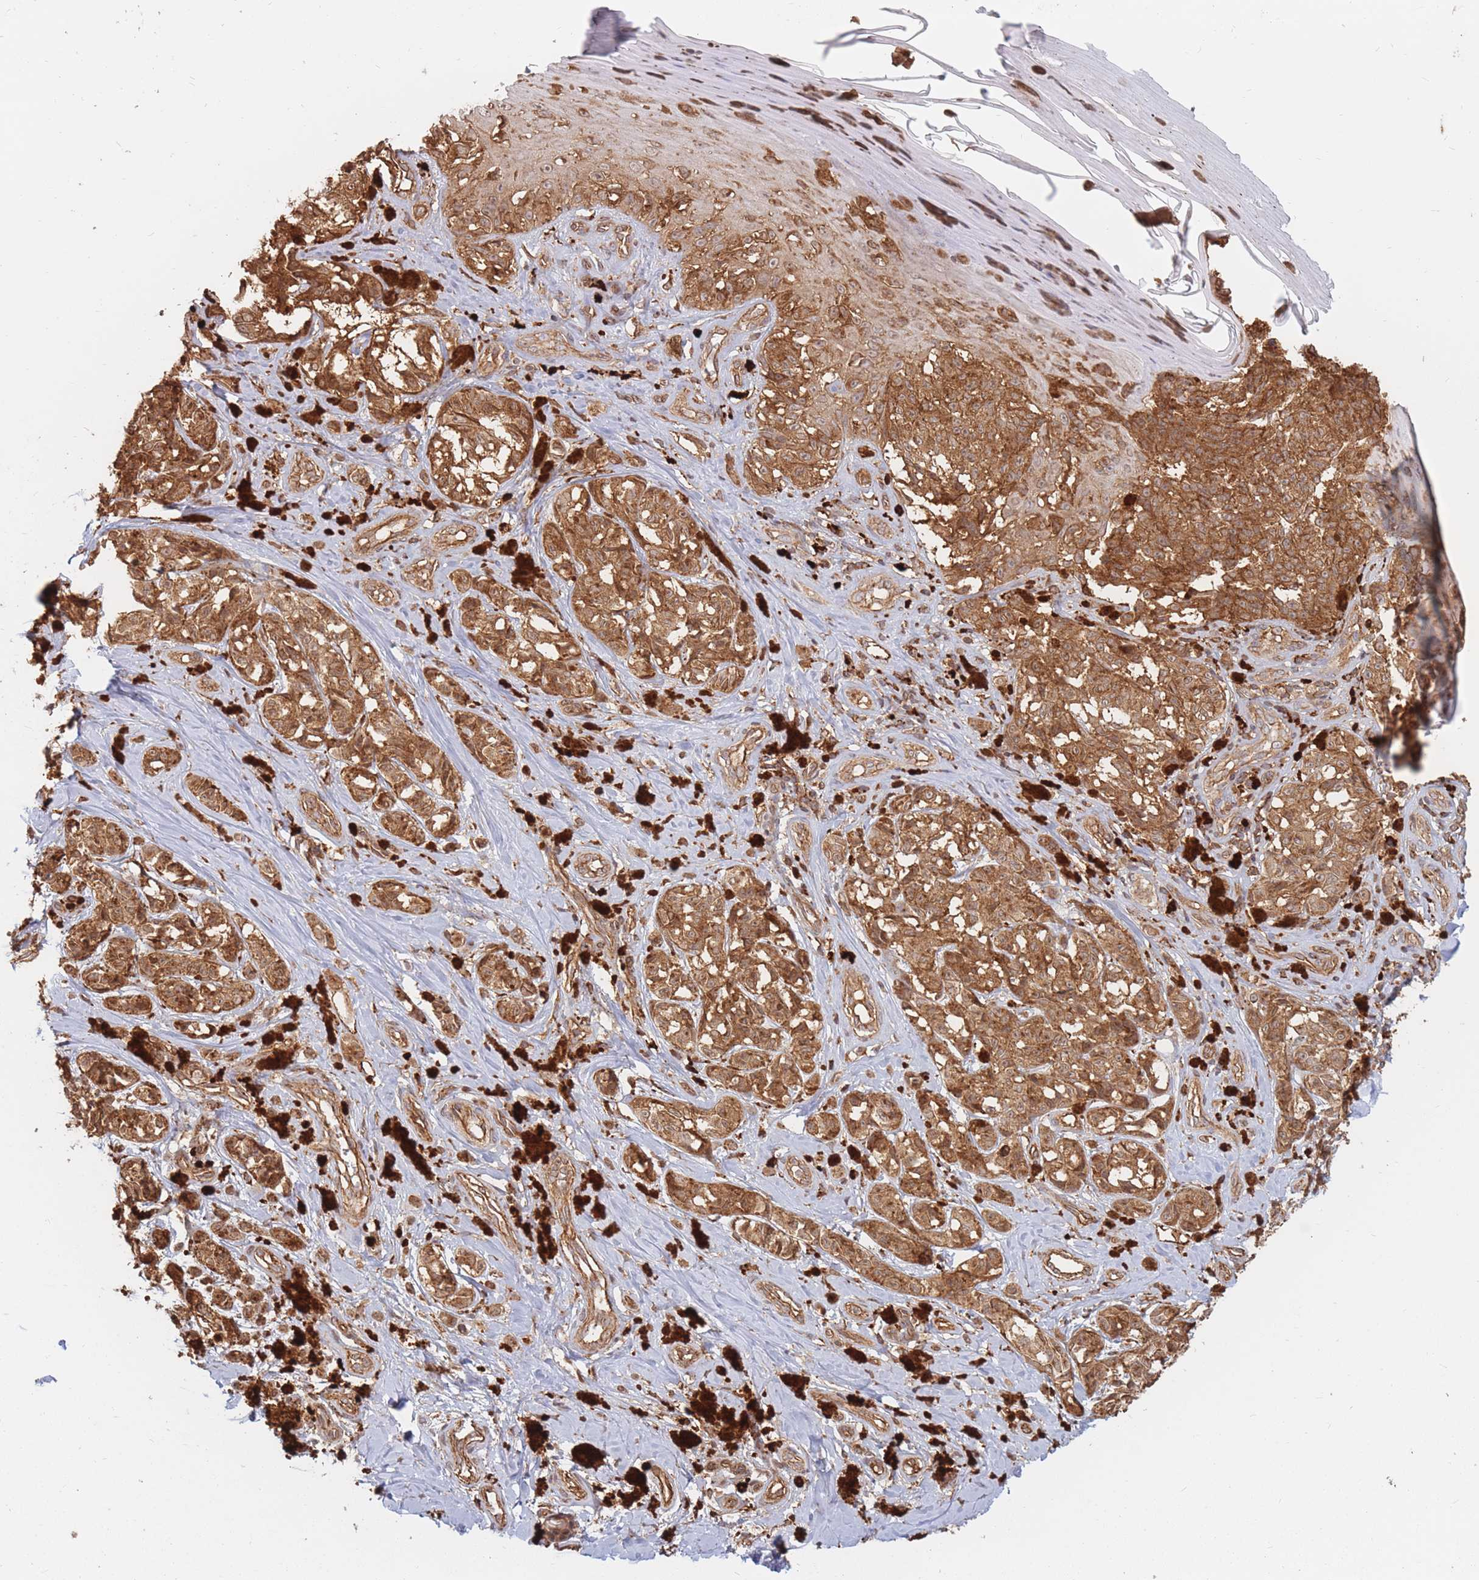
{"staining": {"intensity": "moderate", "quantity": ">75%", "location": "cytoplasmic/membranous"}, "tissue": "melanoma", "cell_type": "Tumor cells", "image_type": "cancer", "snomed": [{"axis": "morphology", "description": "Malignant melanoma, NOS"}, {"axis": "topography", "description": "Skin"}], "caption": "Tumor cells exhibit medium levels of moderate cytoplasmic/membranous expression in approximately >75% of cells in malignant melanoma. (Brightfield microscopy of DAB IHC at high magnification).", "gene": "RASSF2", "patient": {"sex": "female", "age": 65}}